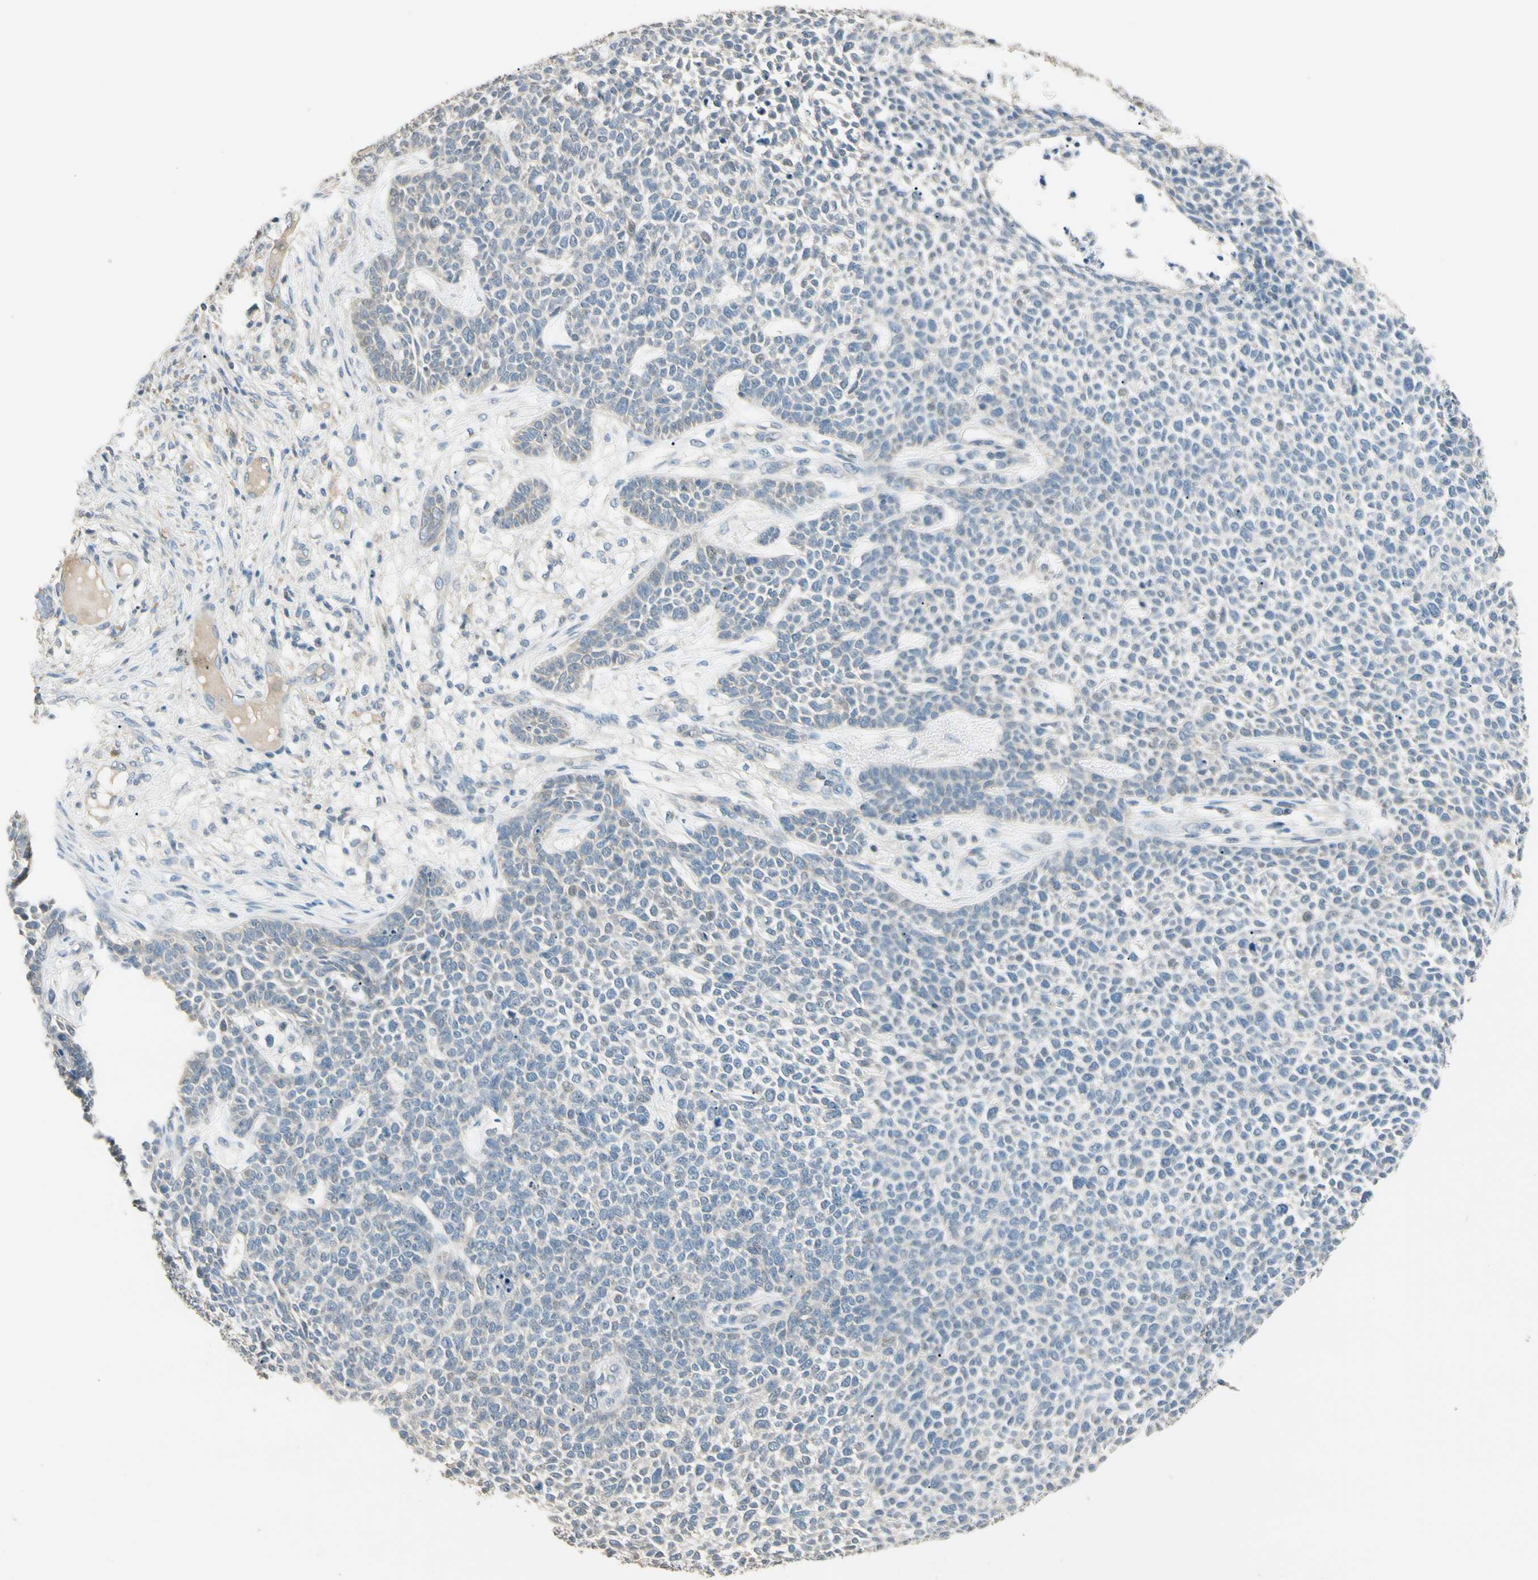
{"staining": {"intensity": "negative", "quantity": "none", "location": "none"}, "tissue": "skin cancer", "cell_type": "Tumor cells", "image_type": "cancer", "snomed": [{"axis": "morphology", "description": "Basal cell carcinoma"}, {"axis": "topography", "description": "Skin"}], "caption": "DAB (3,3'-diaminobenzidine) immunohistochemical staining of human skin basal cell carcinoma demonstrates no significant staining in tumor cells. (Stains: DAB (3,3'-diaminobenzidine) immunohistochemistry (IHC) with hematoxylin counter stain, Microscopy: brightfield microscopy at high magnification).", "gene": "GNE", "patient": {"sex": "female", "age": 84}}